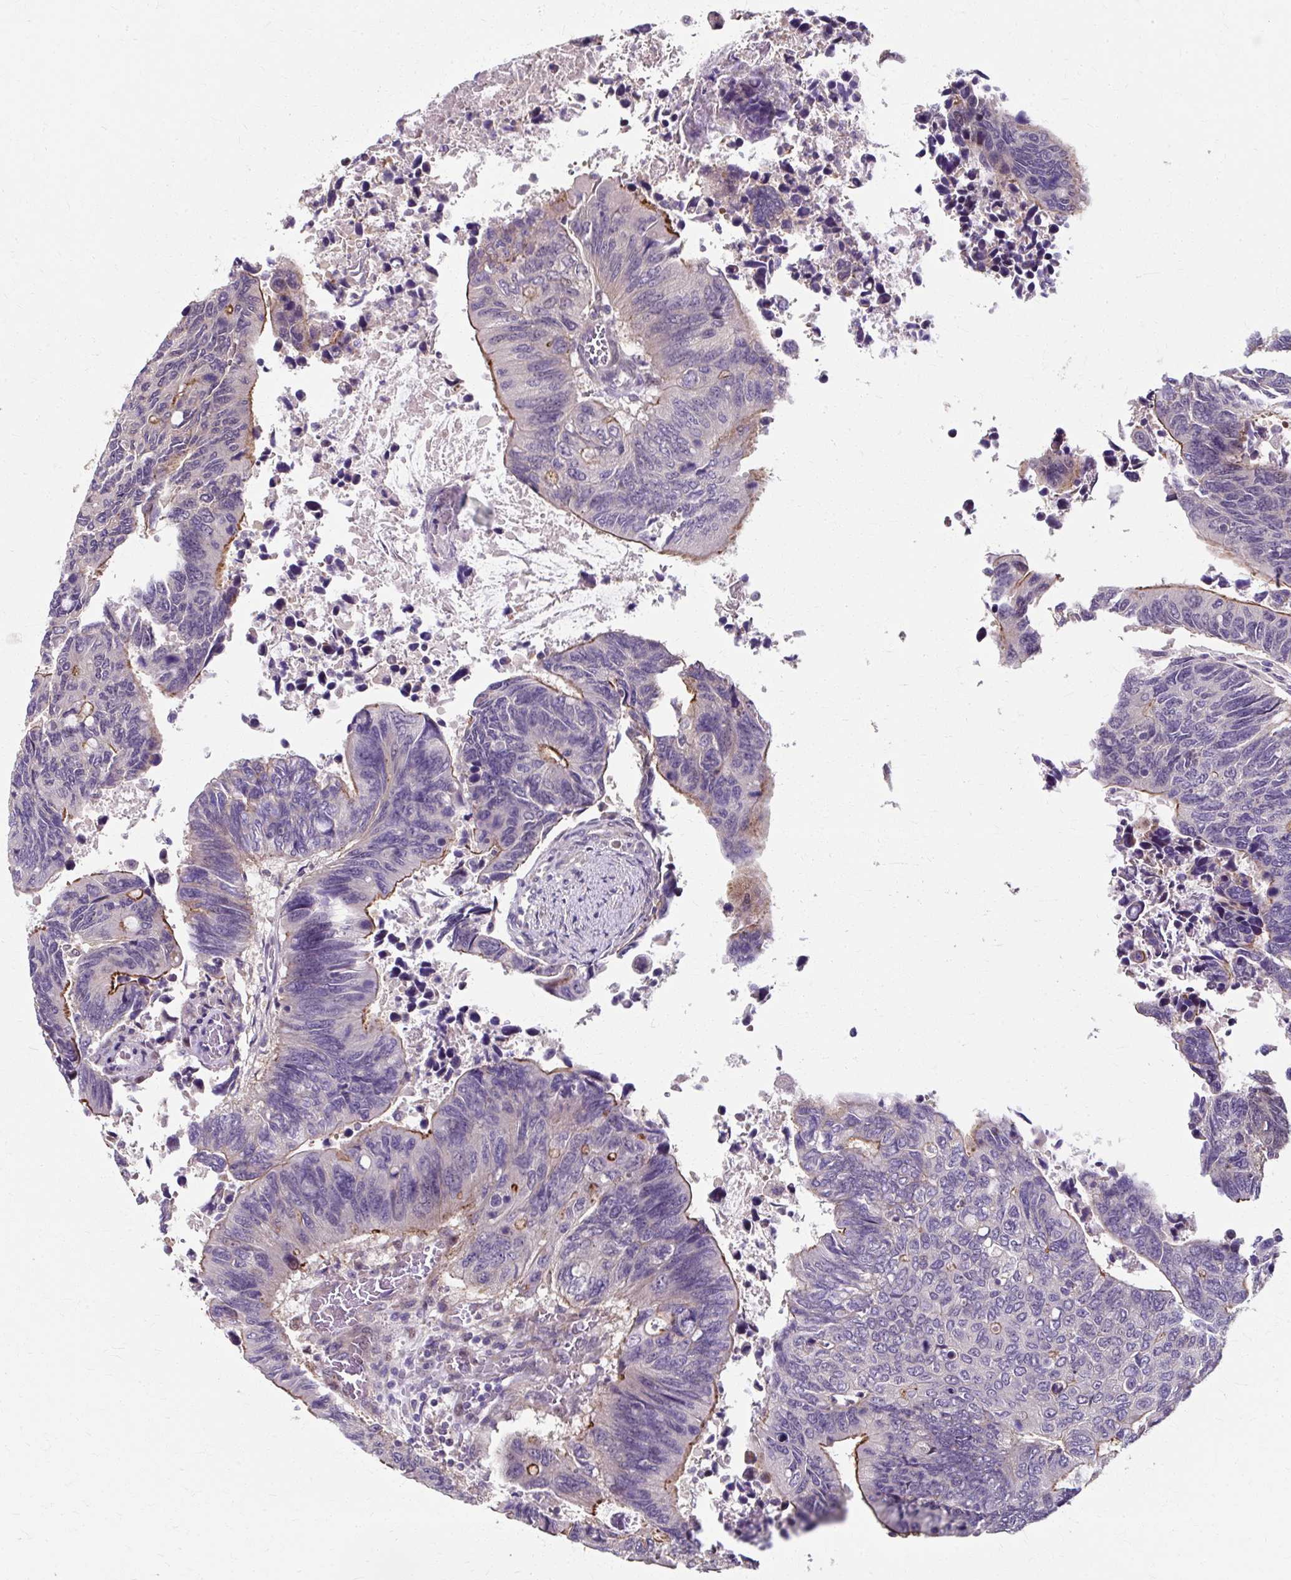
{"staining": {"intensity": "moderate", "quantity": "<25%", "location": "cytoplasmic/membranous"}, "tissue": "colorectal cancer", "cell_type": "Tumor cells", "image_type": "cancer", "snomed": [{"axis": "morphology", "description": "Adenocarcinoma, NOS"}, {"axis": "topography", "description": "Colon"}], "caption": "DAB (3,3'-diaminobenzidine) immunohistochemical staining of adenocarcinoma (colorectal) displays moderate cytoplasmic/membranous protein positivity in approximately <25% of tumor cells.", "gene": "ZNF555", "patient": {"sex": "male", "age": 87}}